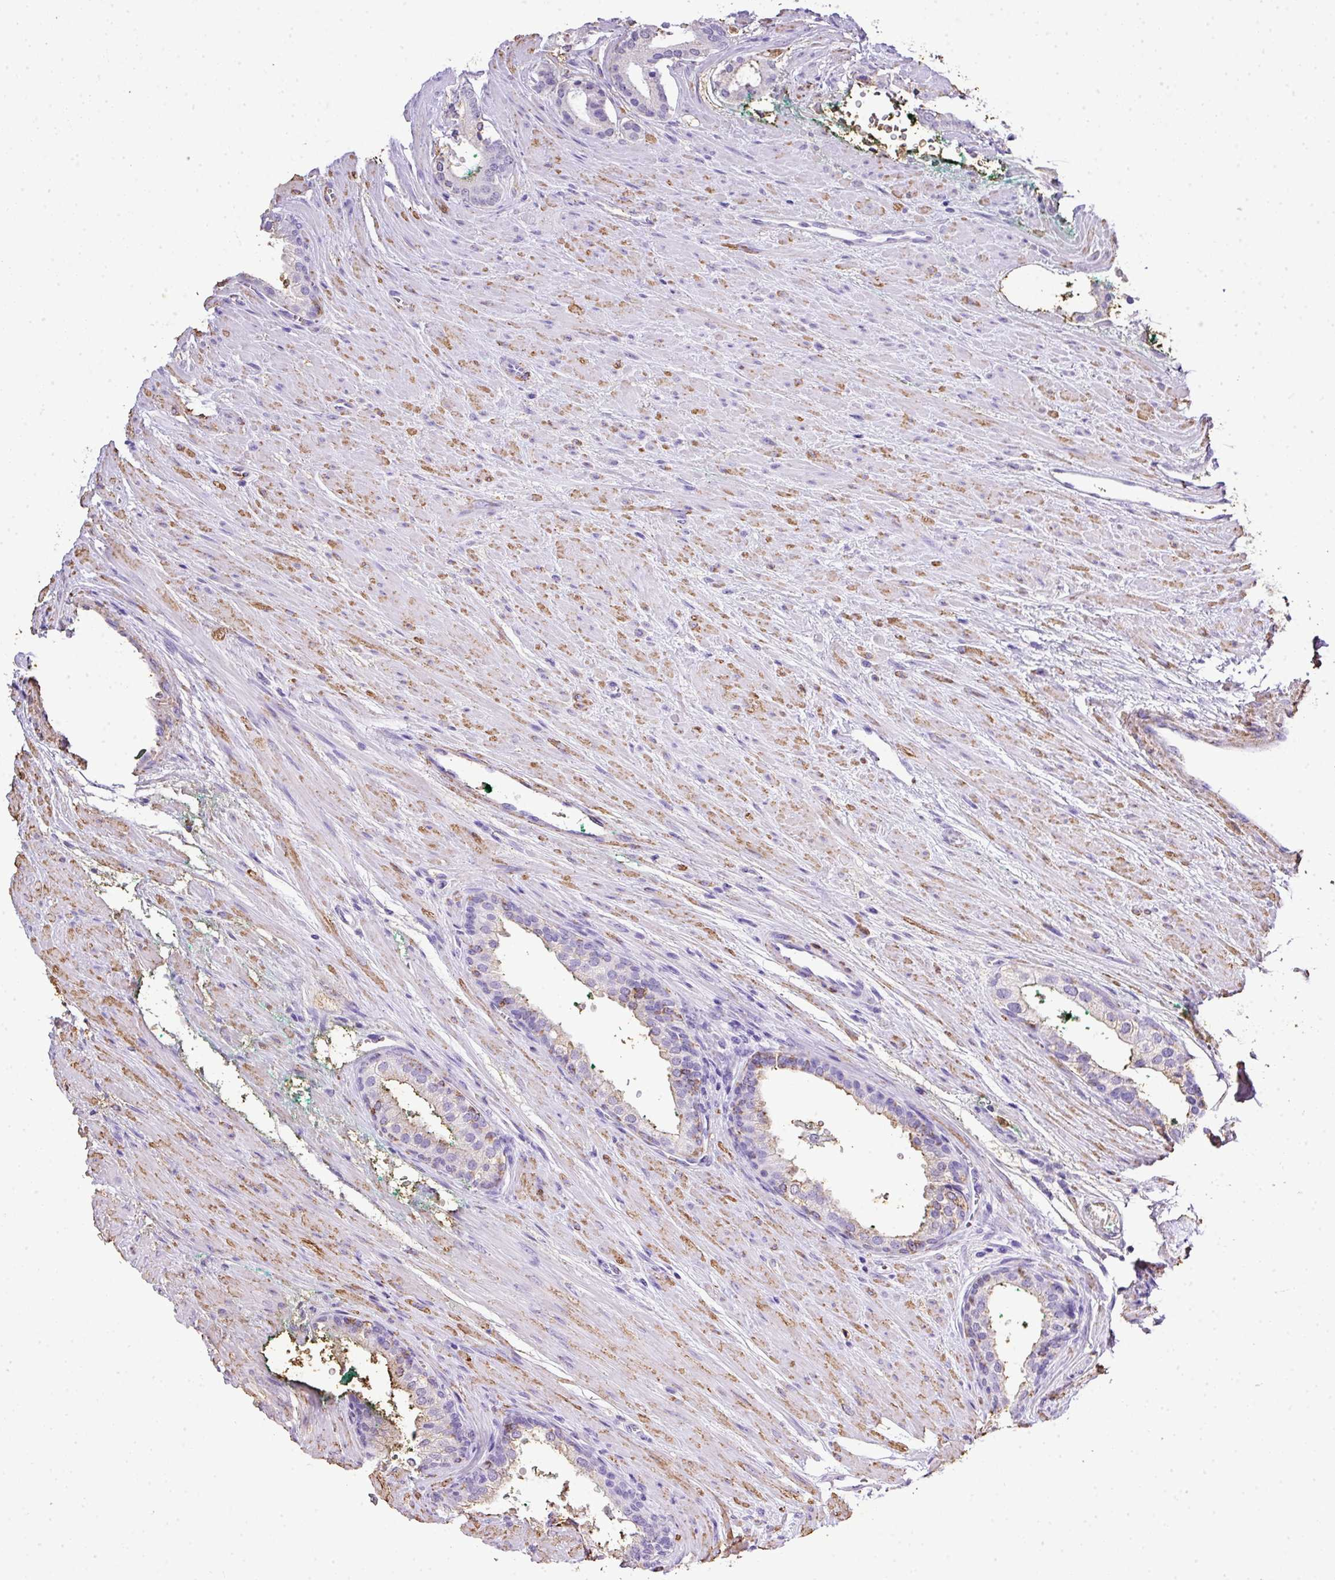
{"staining": {"intensity": "moderate", "quantity": "<25%", "location": "cytoplasmic/membranous"}, "tissue": "prostate cancer", "cell_type": "Tumor cells", "image_type": "cancer", "snomed": [{"axis": "morphology", "description": "Adenocarcinoma, High grade"}, {"axis": "topography", "description": "Prostate"}], "caption": "Protein analysis of prostate high-grade adenocarcinoma tissue exhibits moderate cytoplasmic/membranous expression in about <25% of tumor cells.", "gene": "KCNJ11", "patient": {"sex": "male", "age": 60}}